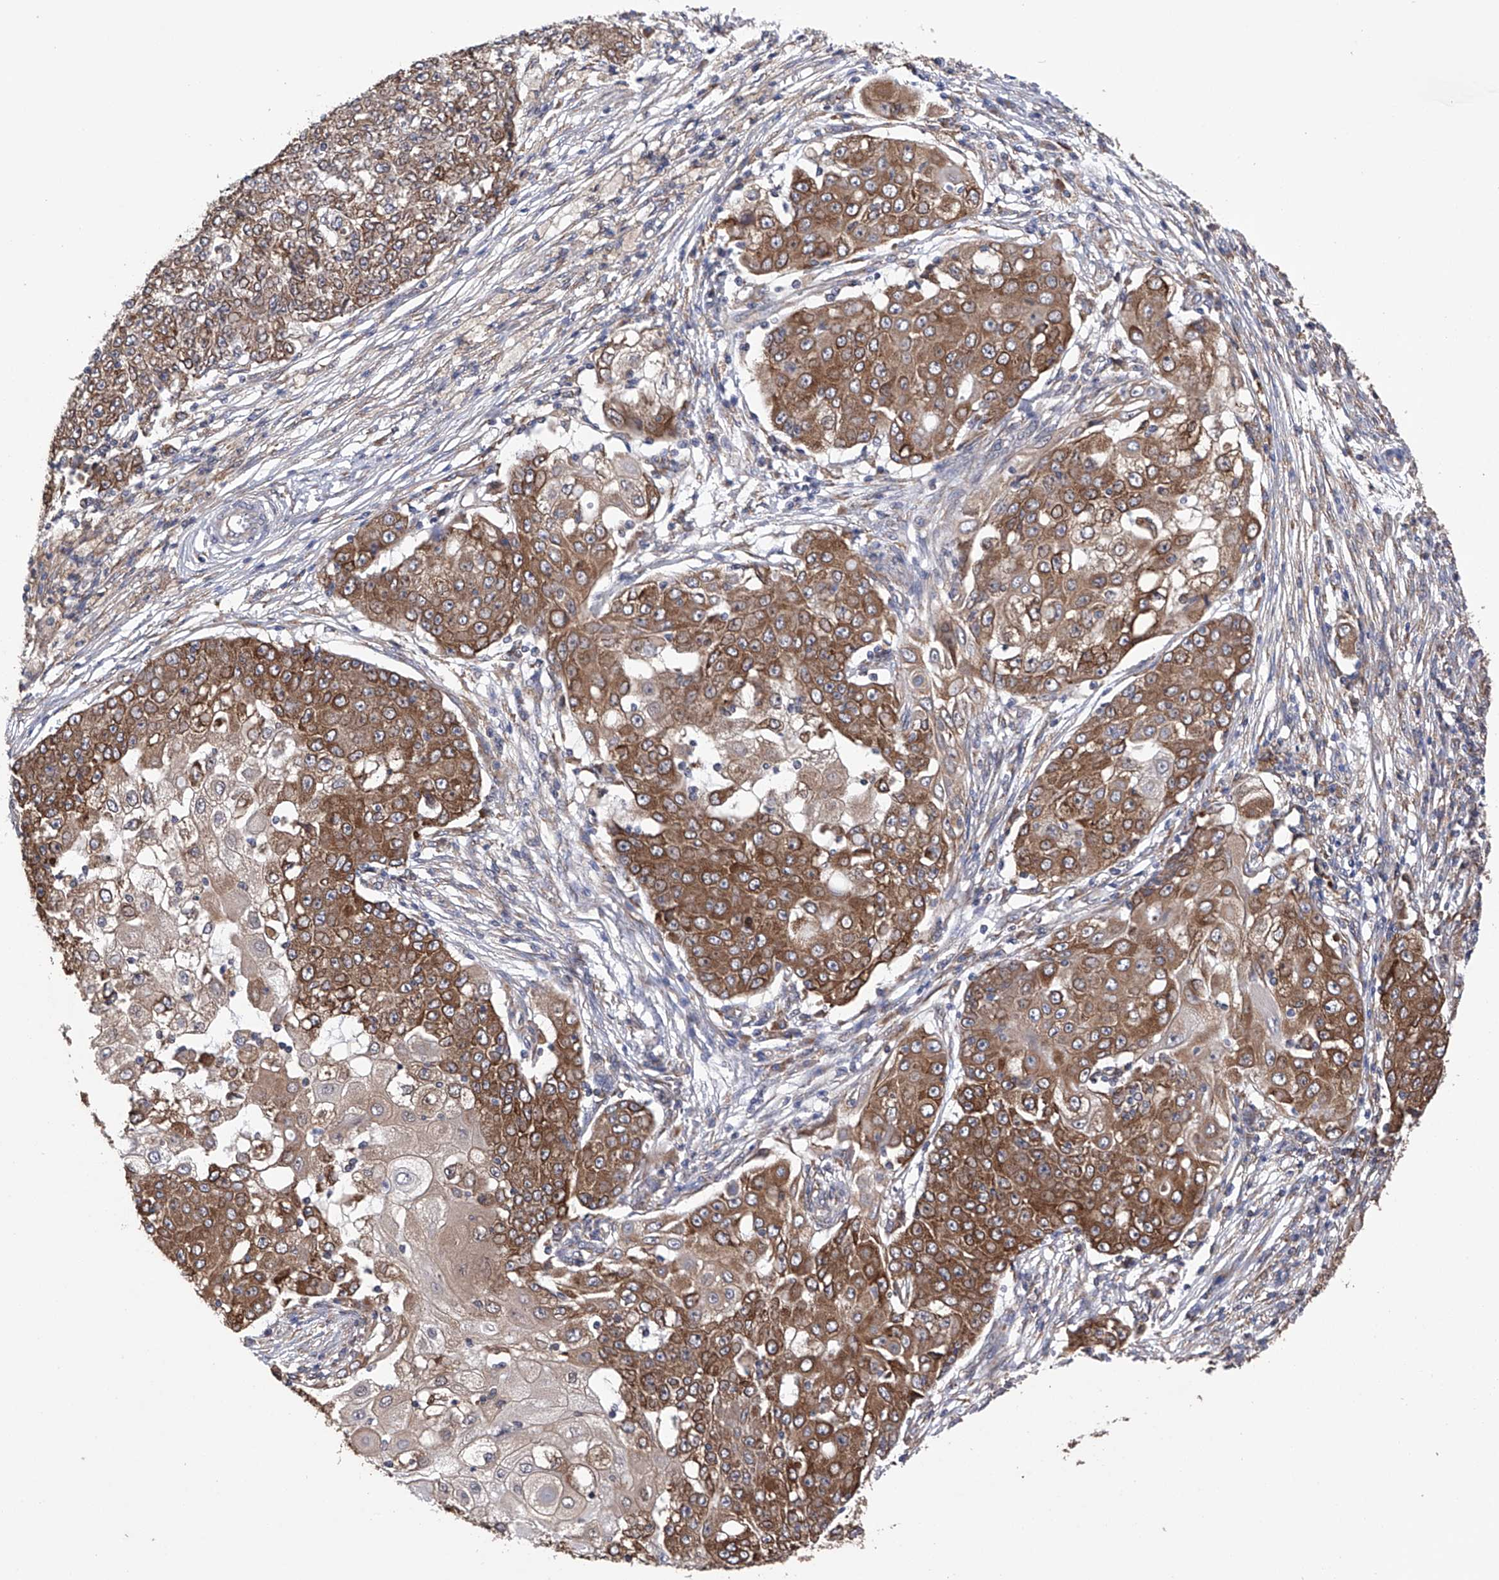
{"staining": {"intensity": "moderate", "quantity": ">75%", "location": "cytoplasmic/membranous"}, "tissue": "ovarian cancer", "cell_type": "Tumor cells", "image_type": "cancer", "snomed": [{"axis": "morphology", "description": "Carcinoma, endometroid"}, {"axis": "topography", "description": "Ovary"}], "caption": "Immunohistochemical staining of human ovarian cancer demonstrates medium levels of moderate cytoplasmic/membranous staining in about >75% of tumor cells. (Stains: DAB (3,3'-diaminobenzidine) in brown, nuclei in blue, Microscopy: brightfield microscopy at high magnification).", "gene": "DNAH8", "patient": {"sex": "female", "age": 42}}